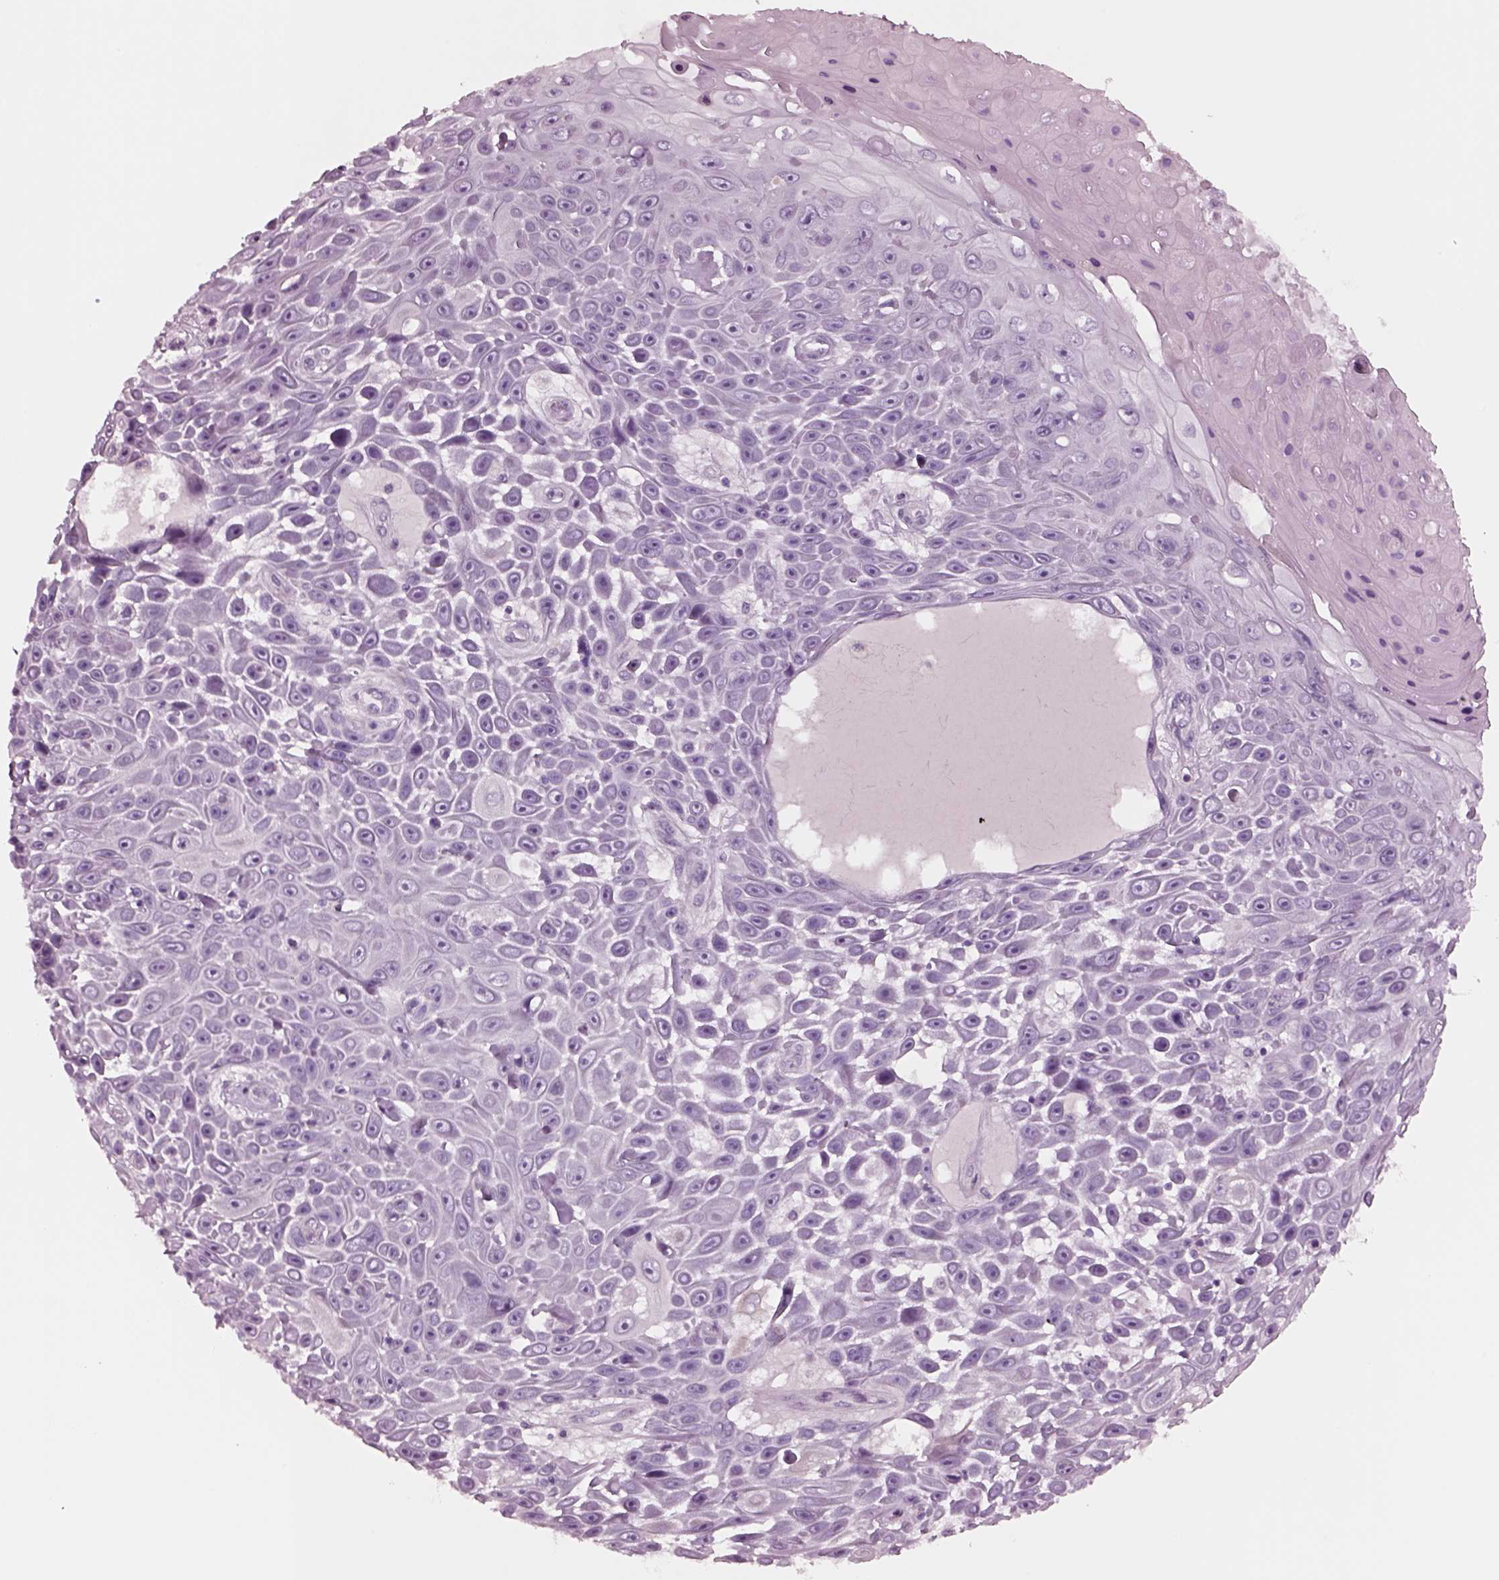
{"staining": {"intensity": "negative", "quantity": "none", "location": "none"}, "tissue": "skin cancer", "cell_type": "Tumor cells", "image_type": "cancer", "snomed": [{"axis": "morphology", "description": "Squamous cell carcinoma, NOS"}, {"axis": "topography", "description": "Skin"}], "caption": "This micrograph is of squamous cell carcinoma (skin) stained with IHC to label a protein in brown with the nuclei are counter-stained blue. There is no staining in tumor cells. Nuclei are stained in blue.", "gene": "NMRK2", "patient": {"sex": "male", "age": 82}}